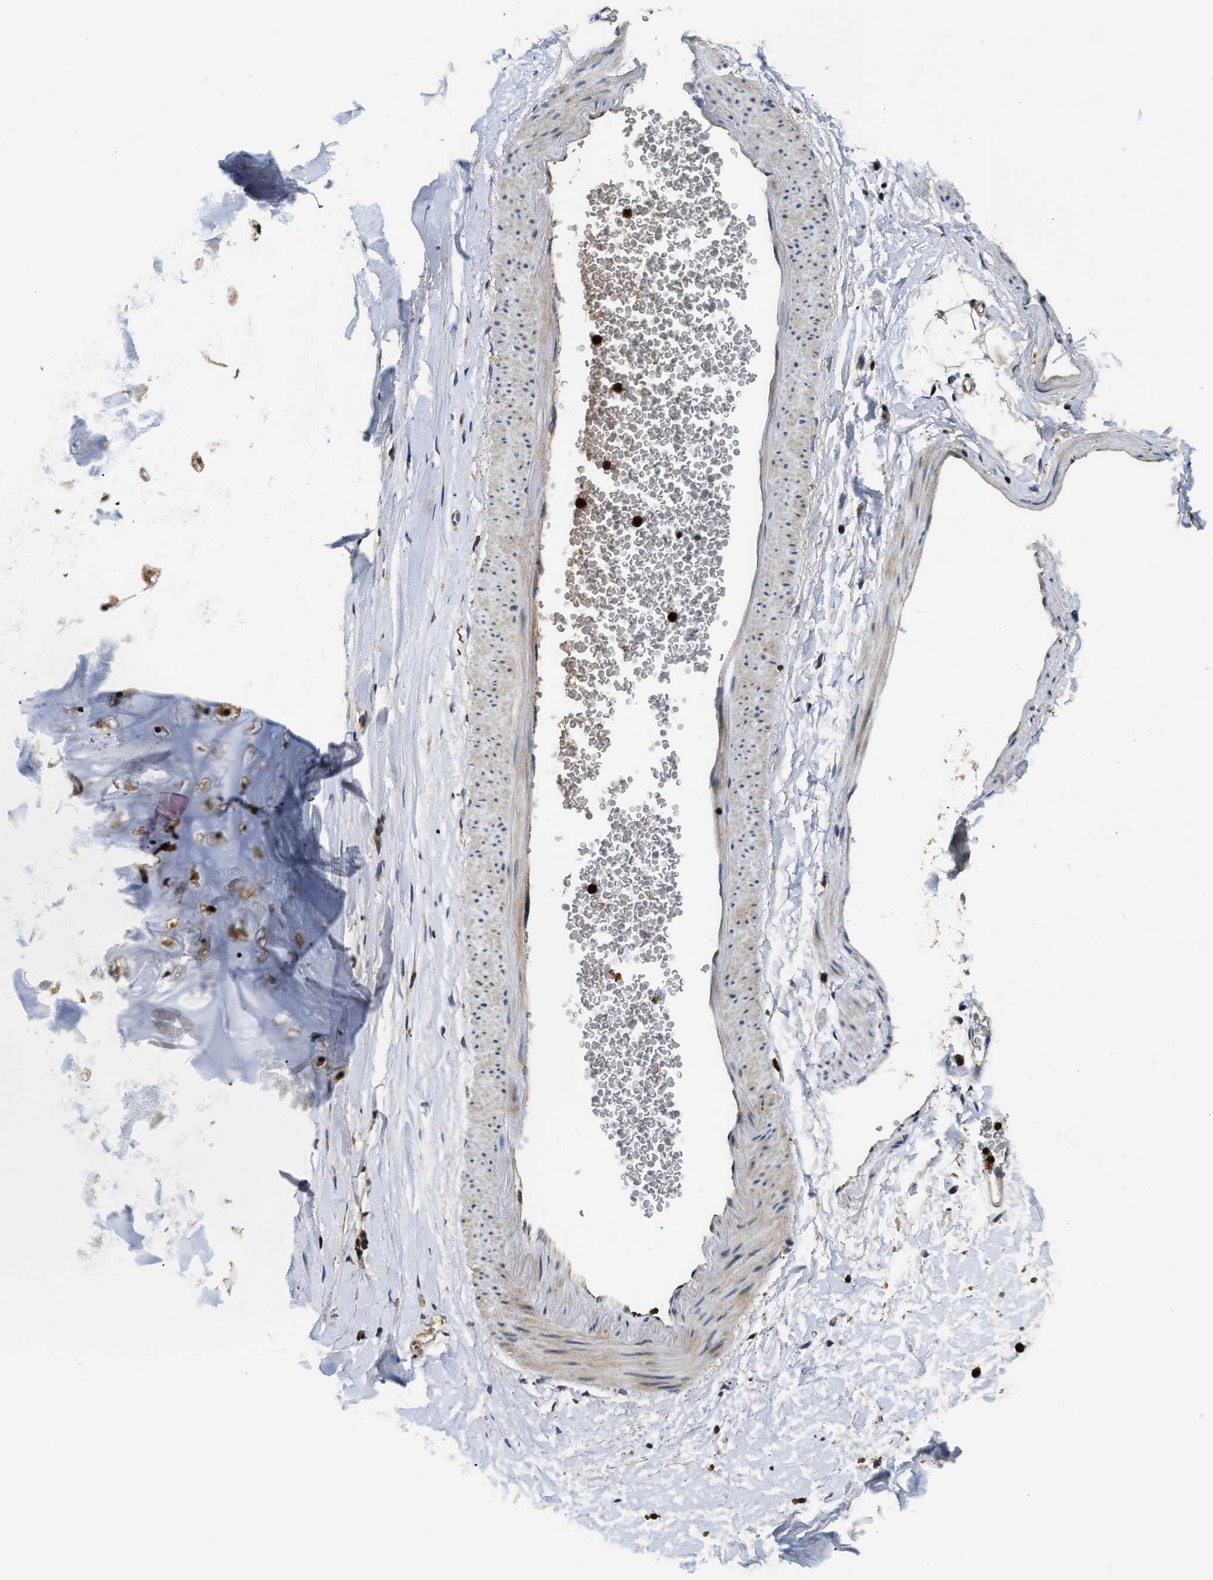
{"staining": {"intensity": "moderate", "quantity": ">75%", "location": "cytoplasmic/membranous"}, "tissue": "adipose tissue", "cell_type": "Adipocytes", "image_type": "normal", "snomed": [{"axis": "morphology", "description": "Normal tissue, NOS"}, {"axis": "topography", "description": "Cartilage tissue"}, {"axis": "topography", "description": "Bronchus"}], "caption": "DAB (3,3'-diaminobenzidine) immunohistochemical staining of benign human adipose tissue exhibits moderate cytoplasmic/membranous protein expression in approximately >75% of adipocytes.", "gene": "OSTF1", "patient": {"sex": "female", "age": 53}}